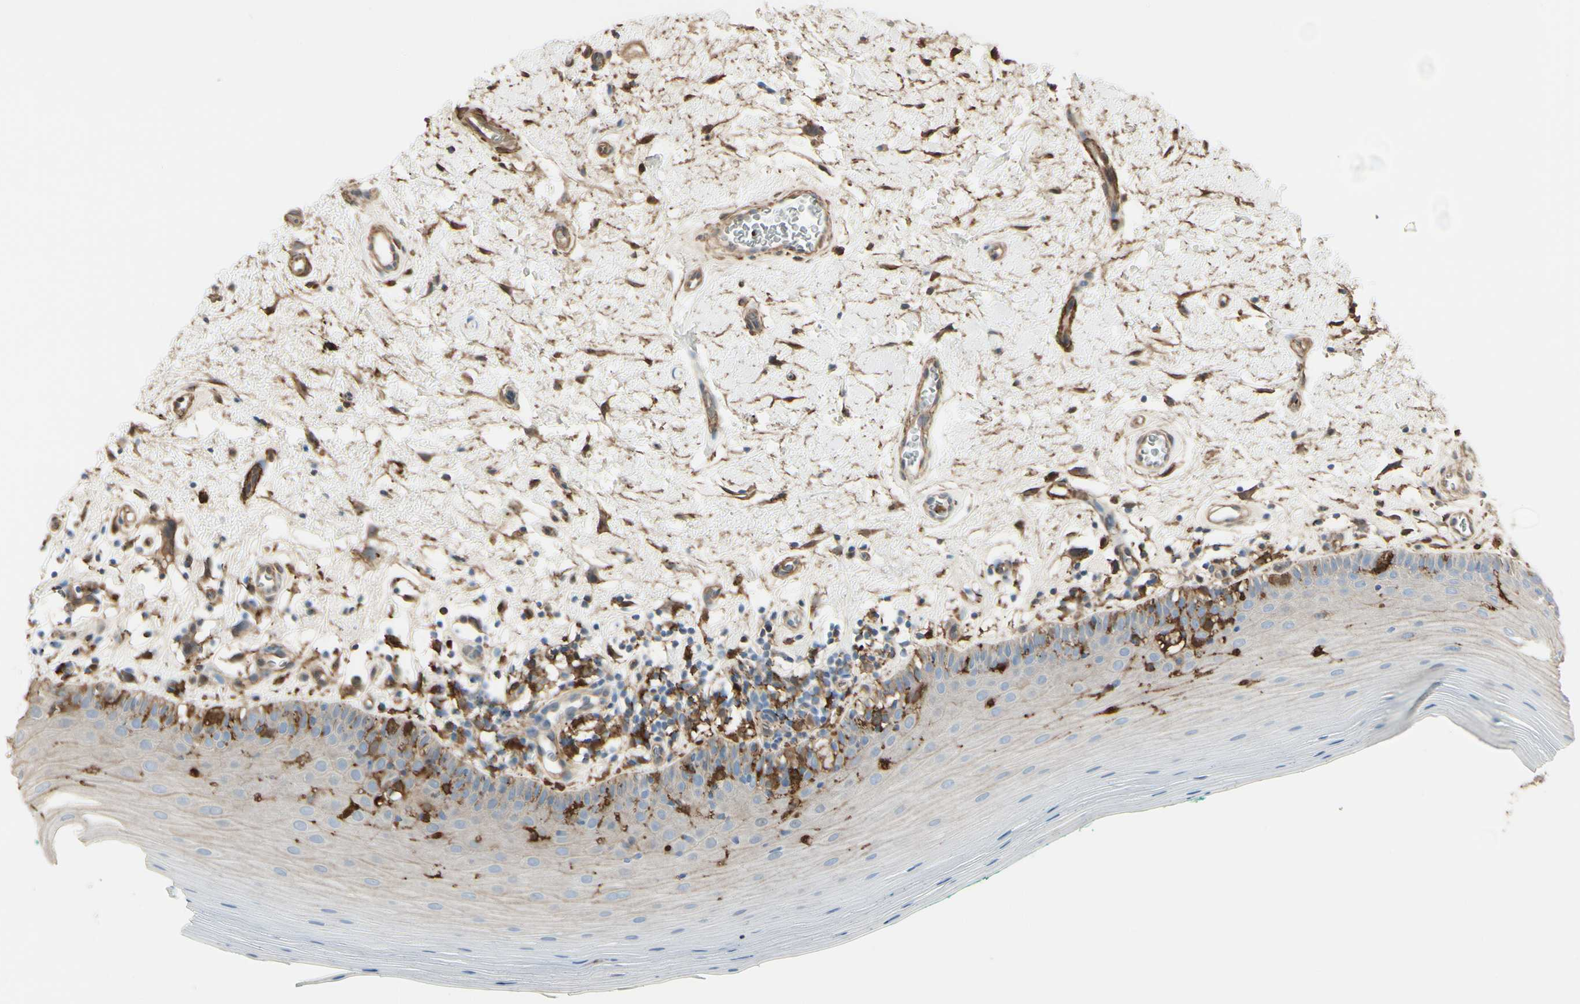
{"staining": {"intensity": "weak", "quantity": ">75%", "location": "cytoplasmic/membranous"}, "tissue": "oral mucosa", "cell_type": "Squamous epithelial cells", "image_type": "normal", "snomed": [{"axis": "morphology", "description": "Normal tissue, NOS"}, {"axis": "topography", "description": "Skeletal muscle"}, {"axis": "topography", "description": "Oral tissue"}], "caption": "Squamous epithelial cells reveal low levels of weak cytoplasmic/membranous positivity in approximately >75% of cells in benign human oral mucosa. (IHC, brightfield microscopy, high magnification).", "gene": "GSN", "patient": {"sex": "male", "age": 58}}